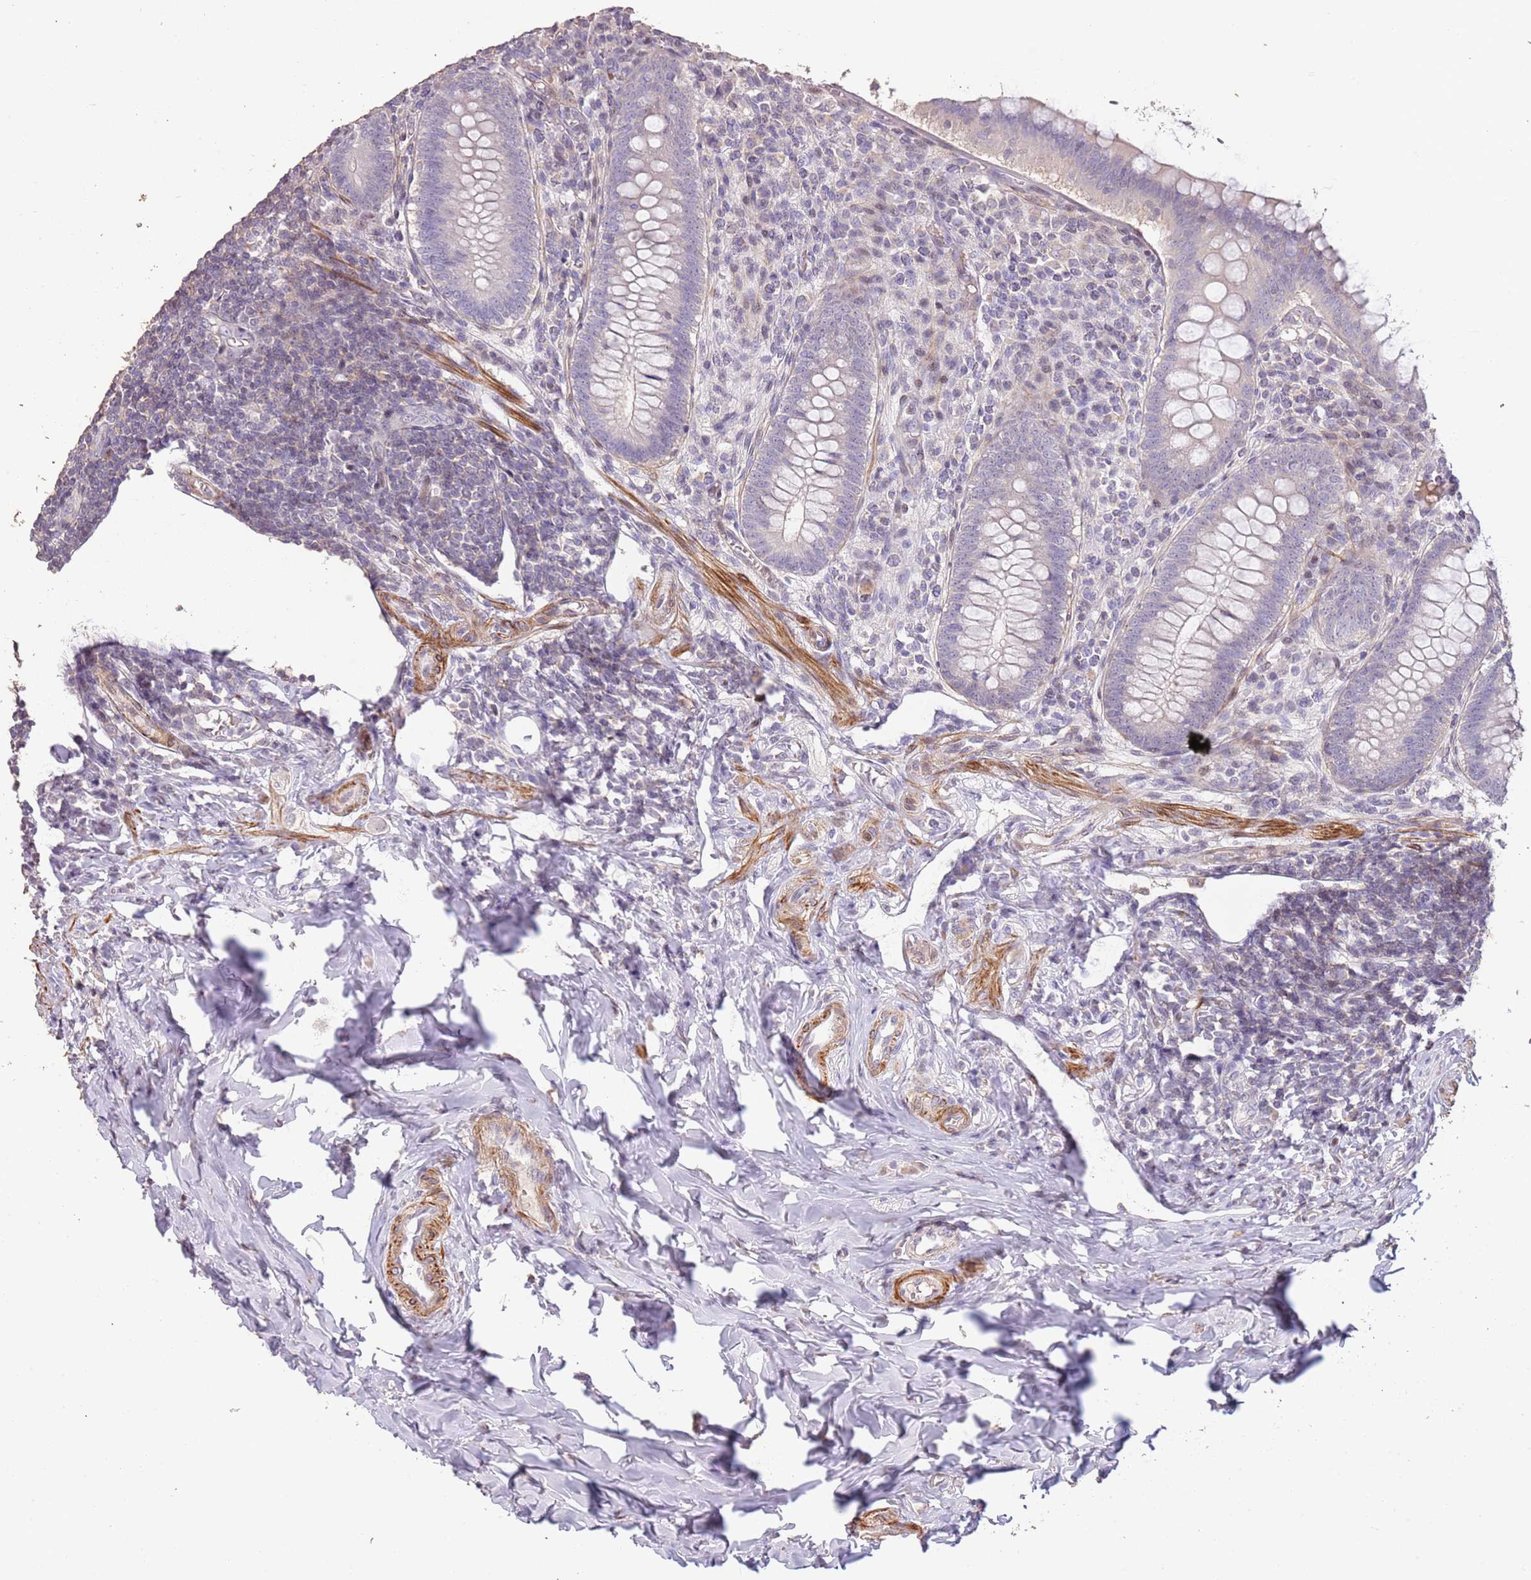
{"staining": {"intensity": "weak", "quantity": "<25%", "location": "cytoplasmic/membranous"}, "tissue": "appendix", "cell_type": "Glandular cells", "image_type": "normal", "snomed": [{"axis": "morphology", "description": "Normal tissue, NOS"}, {"axis": "topography", "description": "Appendix"}], "caption": "DAB (3,3'-diaminobenzidine) immunohistochemical staining of normal human appendix shows no significant staining in glandular cells.", "gene": "ADTRP", "patient": {"sex": "female", "age": 33}}